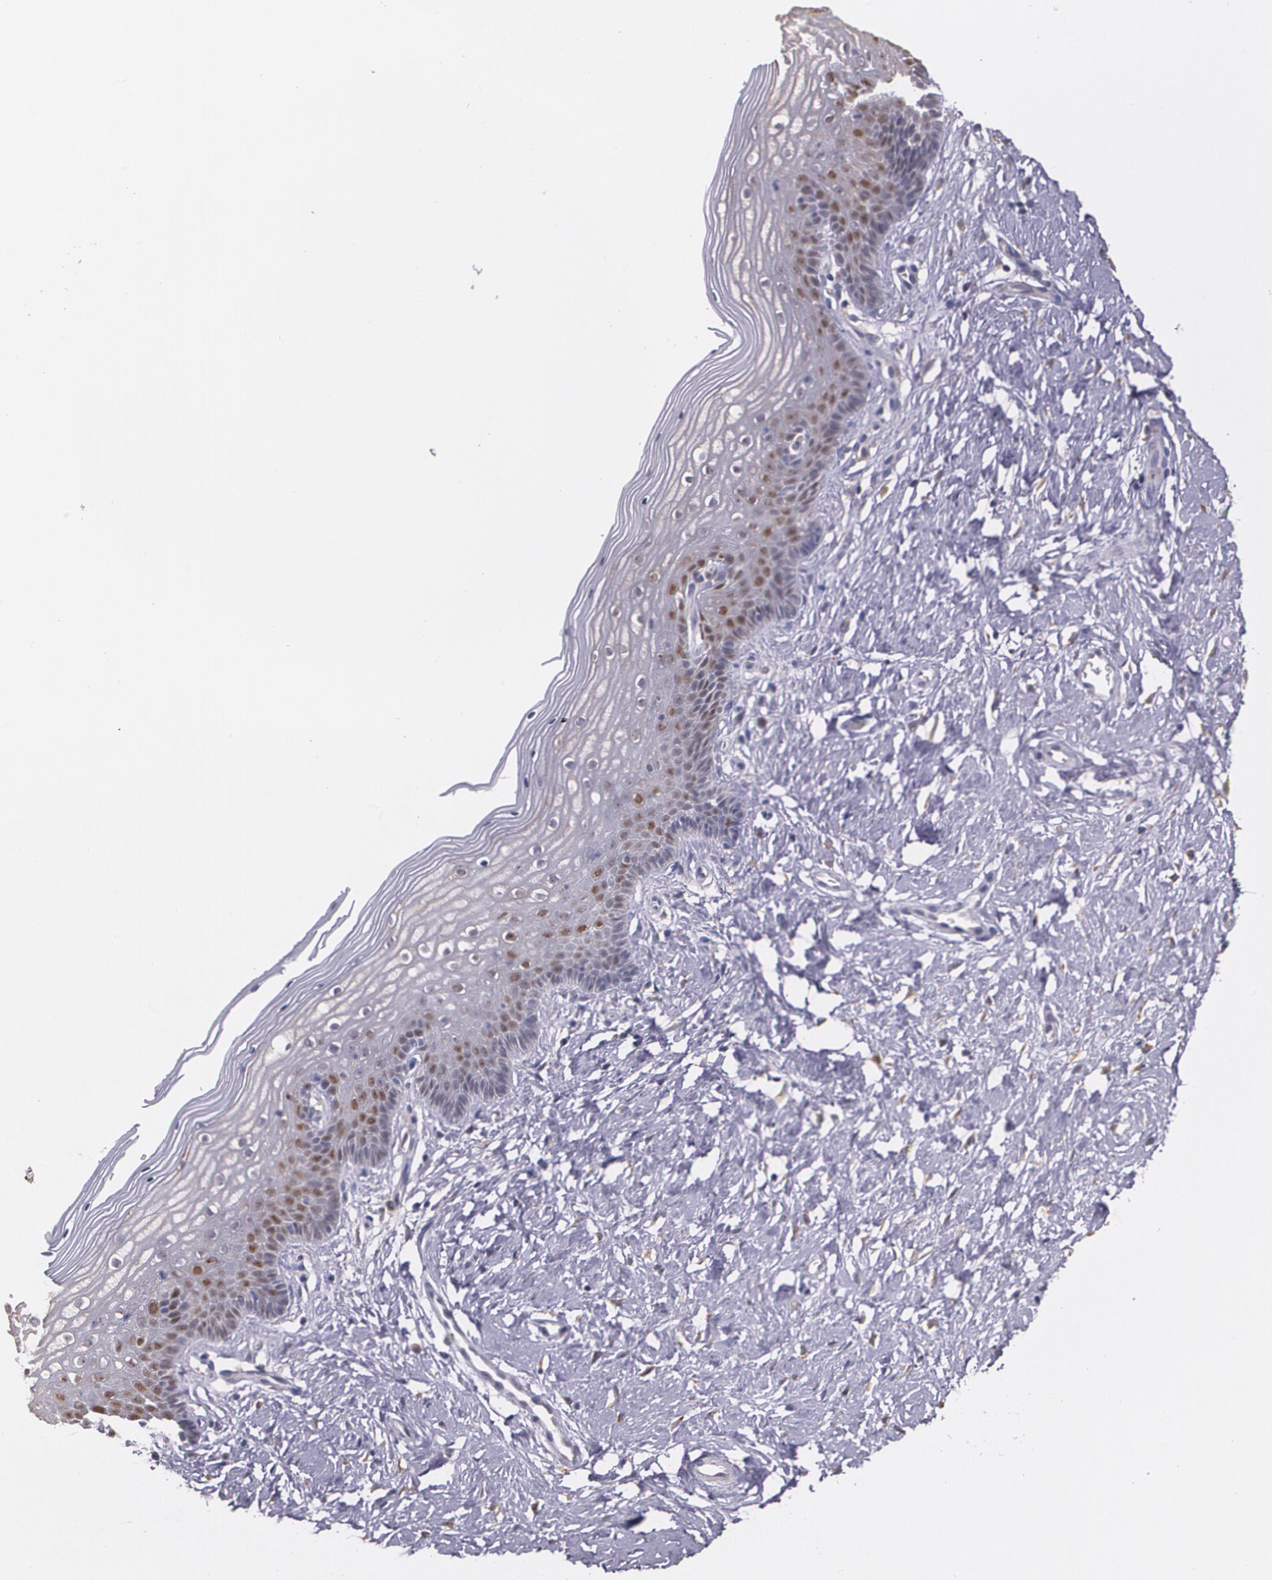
{"staining": {"intensity": "moderate", "quantity": "25%-75%", "location": "nuclear"}, "tissue": "vagina", "cell_type": "Squamous epithelial cells", "image_type": "normal", "snomed": [{"axis": "morphology", "description": "Normal tissue, NOS"}, {"axis": "topography", "description": "Vagina"}], "caption": "This image exhibits normal vagina stained with immunohistochemistry (IHC) to label a protein in brown. The nuclear of squamous epithelial cells show moderate positivity for the protein. Nuclei are counter-stained blue.", "gene": "ATF3", "patient": {"sex": "female", "age": 46}}